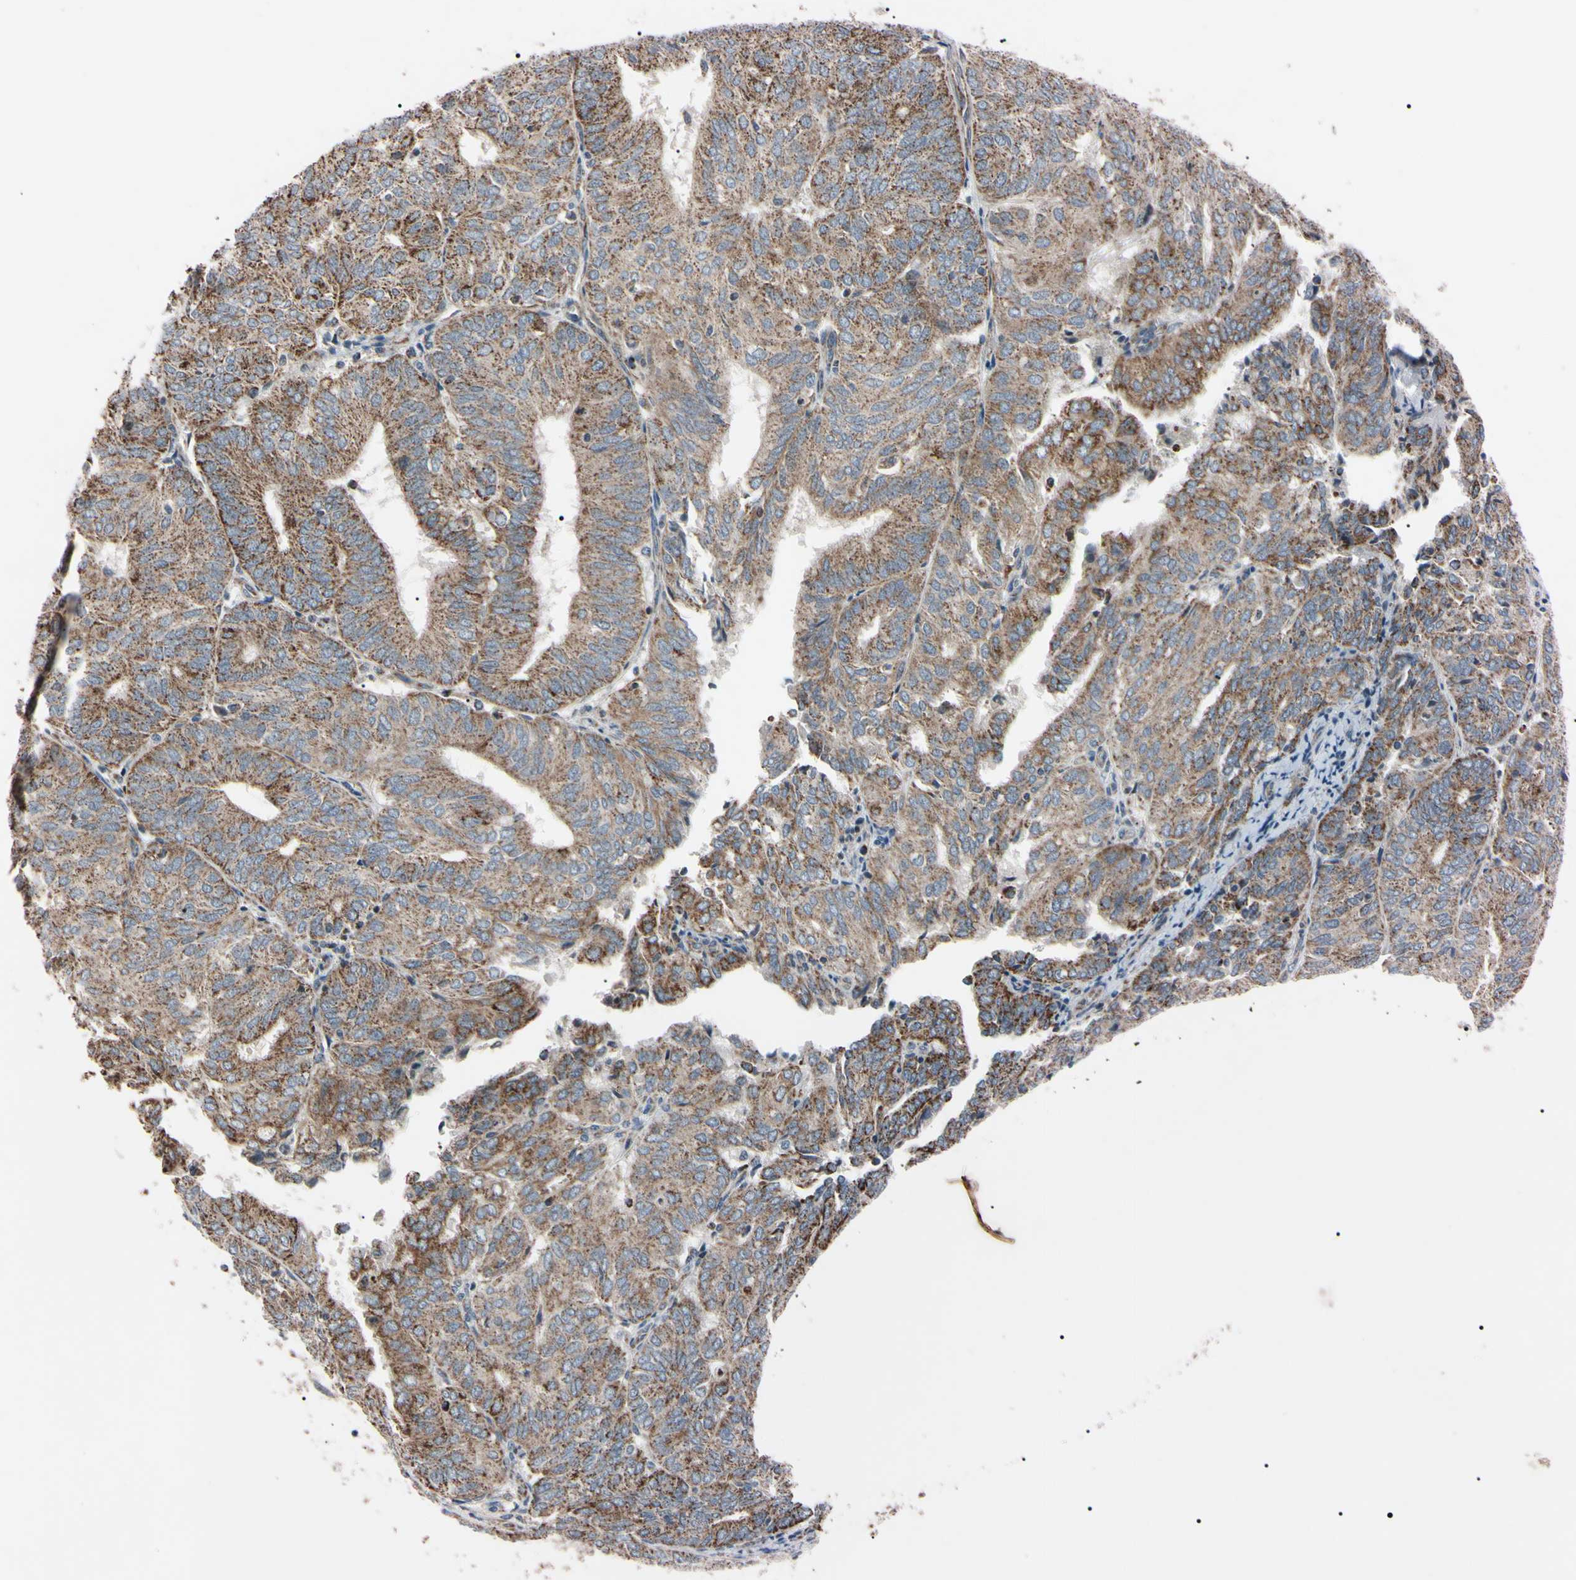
{"staining": {"intensity": "weak", "quantity": ">75%", "location": "cytoplasmic/membranous"}, "tissue": "endometrial cancer", "cell_type": "Tumor cells", "image_type": "cancer", "snomed": [{"axis": "morphology", "description": "Adenocarcinoma, NOS"}, {"axis": "topography", "description": "Uterus"}], "caption": "Immunohistochemical staining of human endometrial adenocarcinoma exhibits low levels of weak cytoplasmic/membranous protein staining in about >75% of tumor cells.", "gene": "TNFRSF1A", "patient": {"sex": "female", "age": 60}}